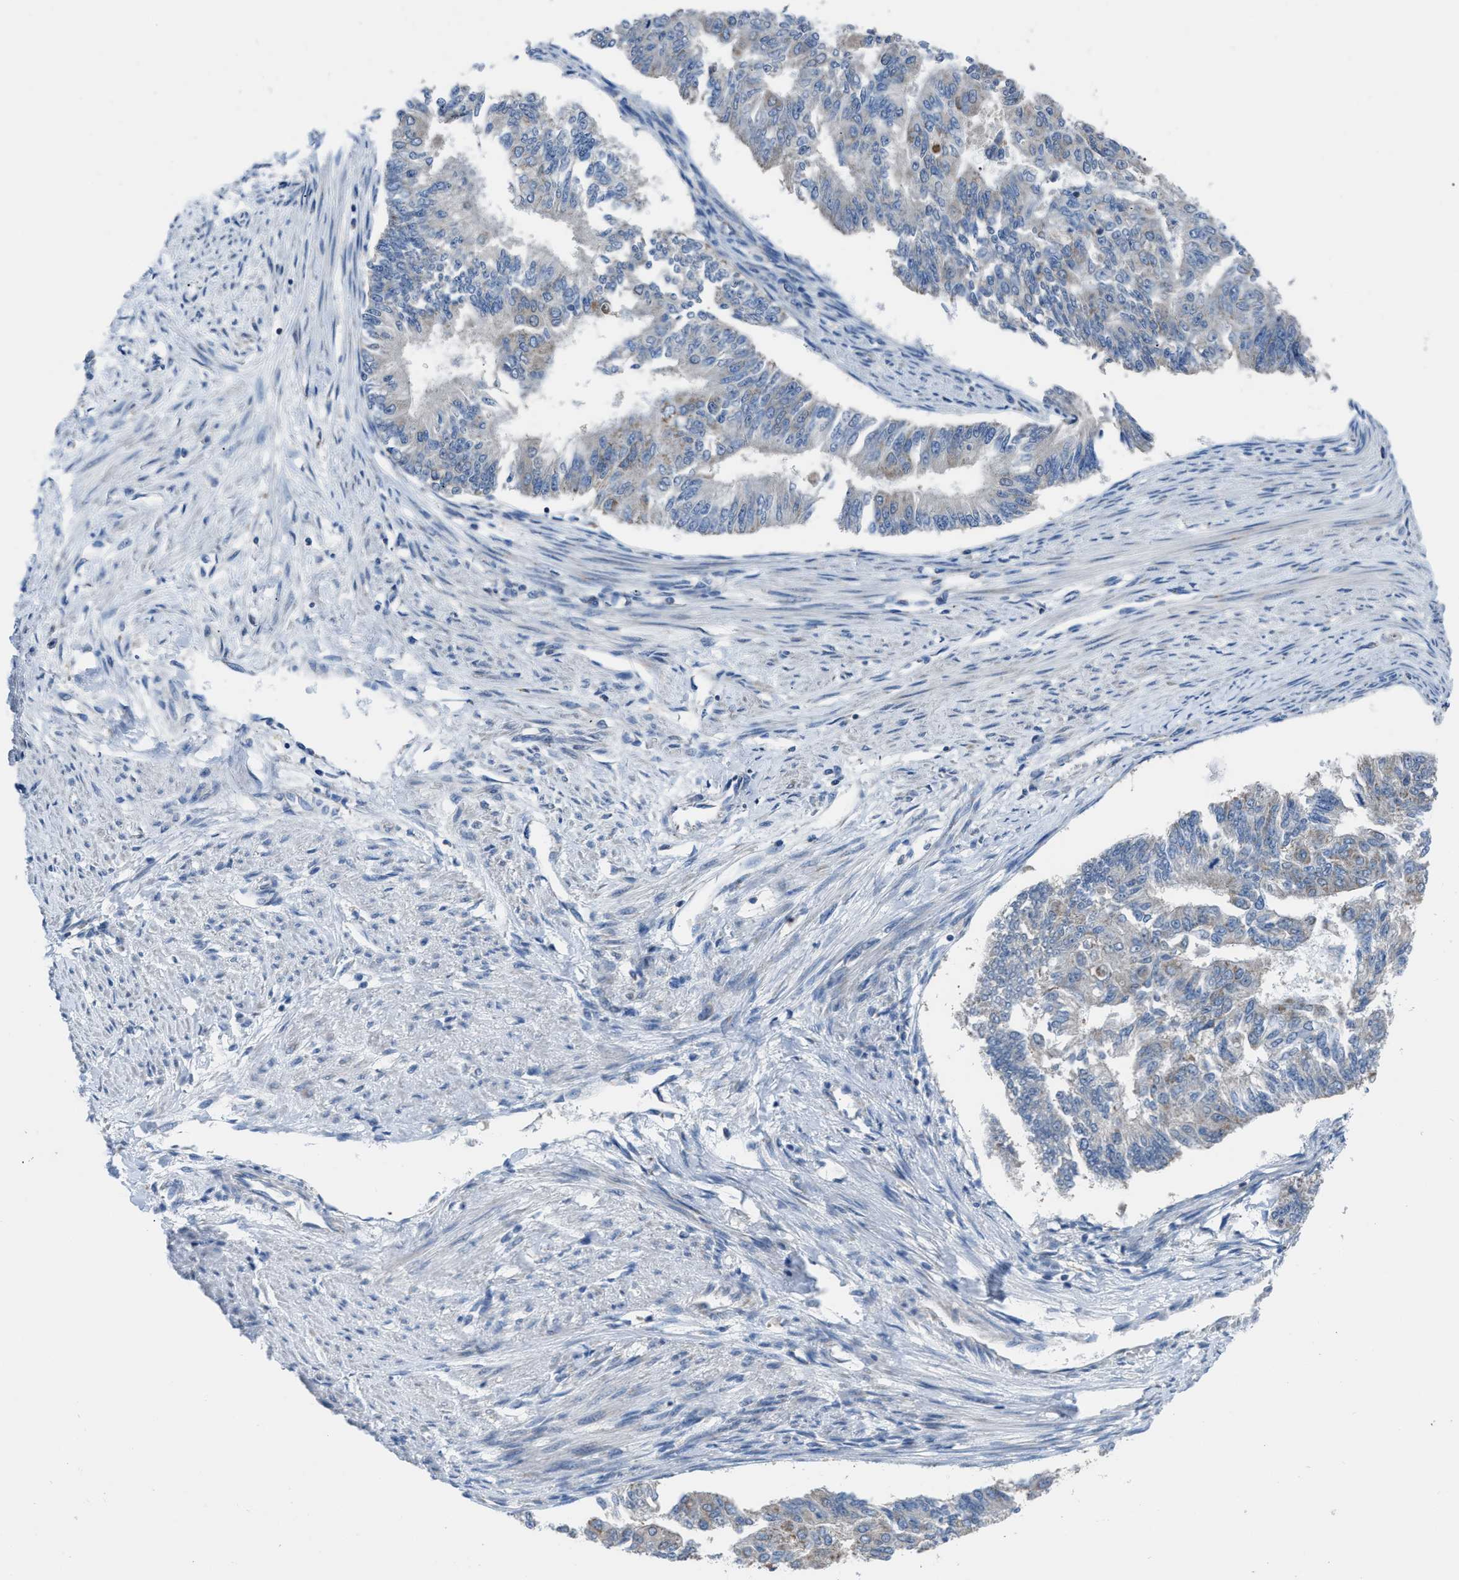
{"staining": {"intensity": "weak", "quantity": "<25%", "location": "cytoplasmic/membranous"}, "tissue": "endometrial cancer", "cell_type": "Tumor cells", "image_type": "cancer", "snomed": [{"axis": "morphology", "description": "Adenocarcinoma, NOS"}, {"axis": "topography", "description": "Endometrium"}], "caption": "Immunohistochemistry (IHC) histopathology image of neoplastic tissue: endometrial cancer stained with DAB (3,3'-diaminobenzidine) shows no significant protein positivity in tumor cells.", "gene": "ETFB", "patient": {"sex": "female", "age": 32}}